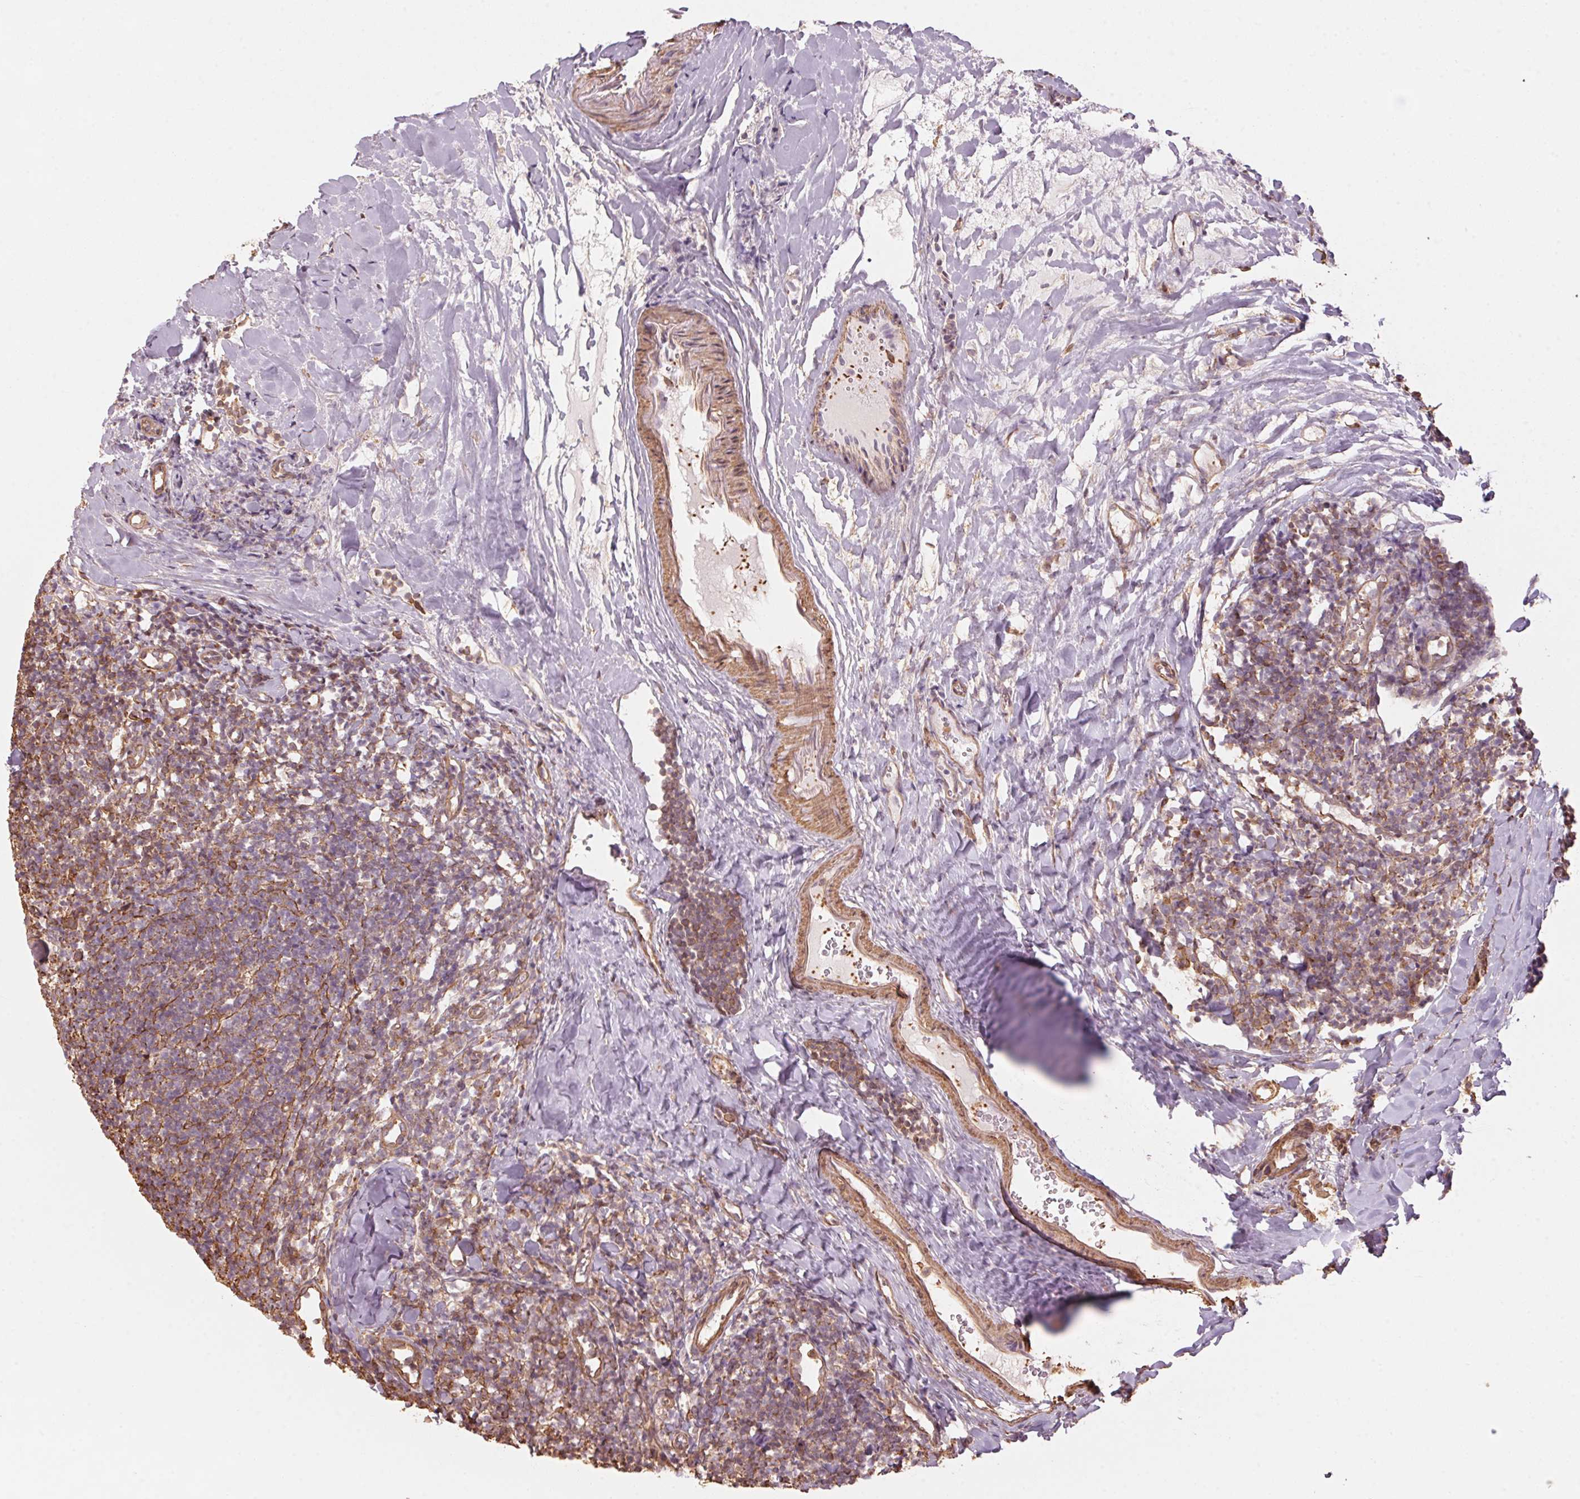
{"staining": {"intensity": "negative", "quantity": "none", "location": "none"}, "tissue": "tonsil", "cell_type": "Germinal center cells", "image_type": "normal", "snomed": [{"axis": "morphology", "description": "Normal tissue, NOS"}, {"axis": "topography", "description": "Tonsil"}], "caption": "Photomicrograph shows no protein positivity in germinal center cells of unremarkable tonsil.", "gene": "QDPR", "patient": {"sex": "female", "age": 10}}